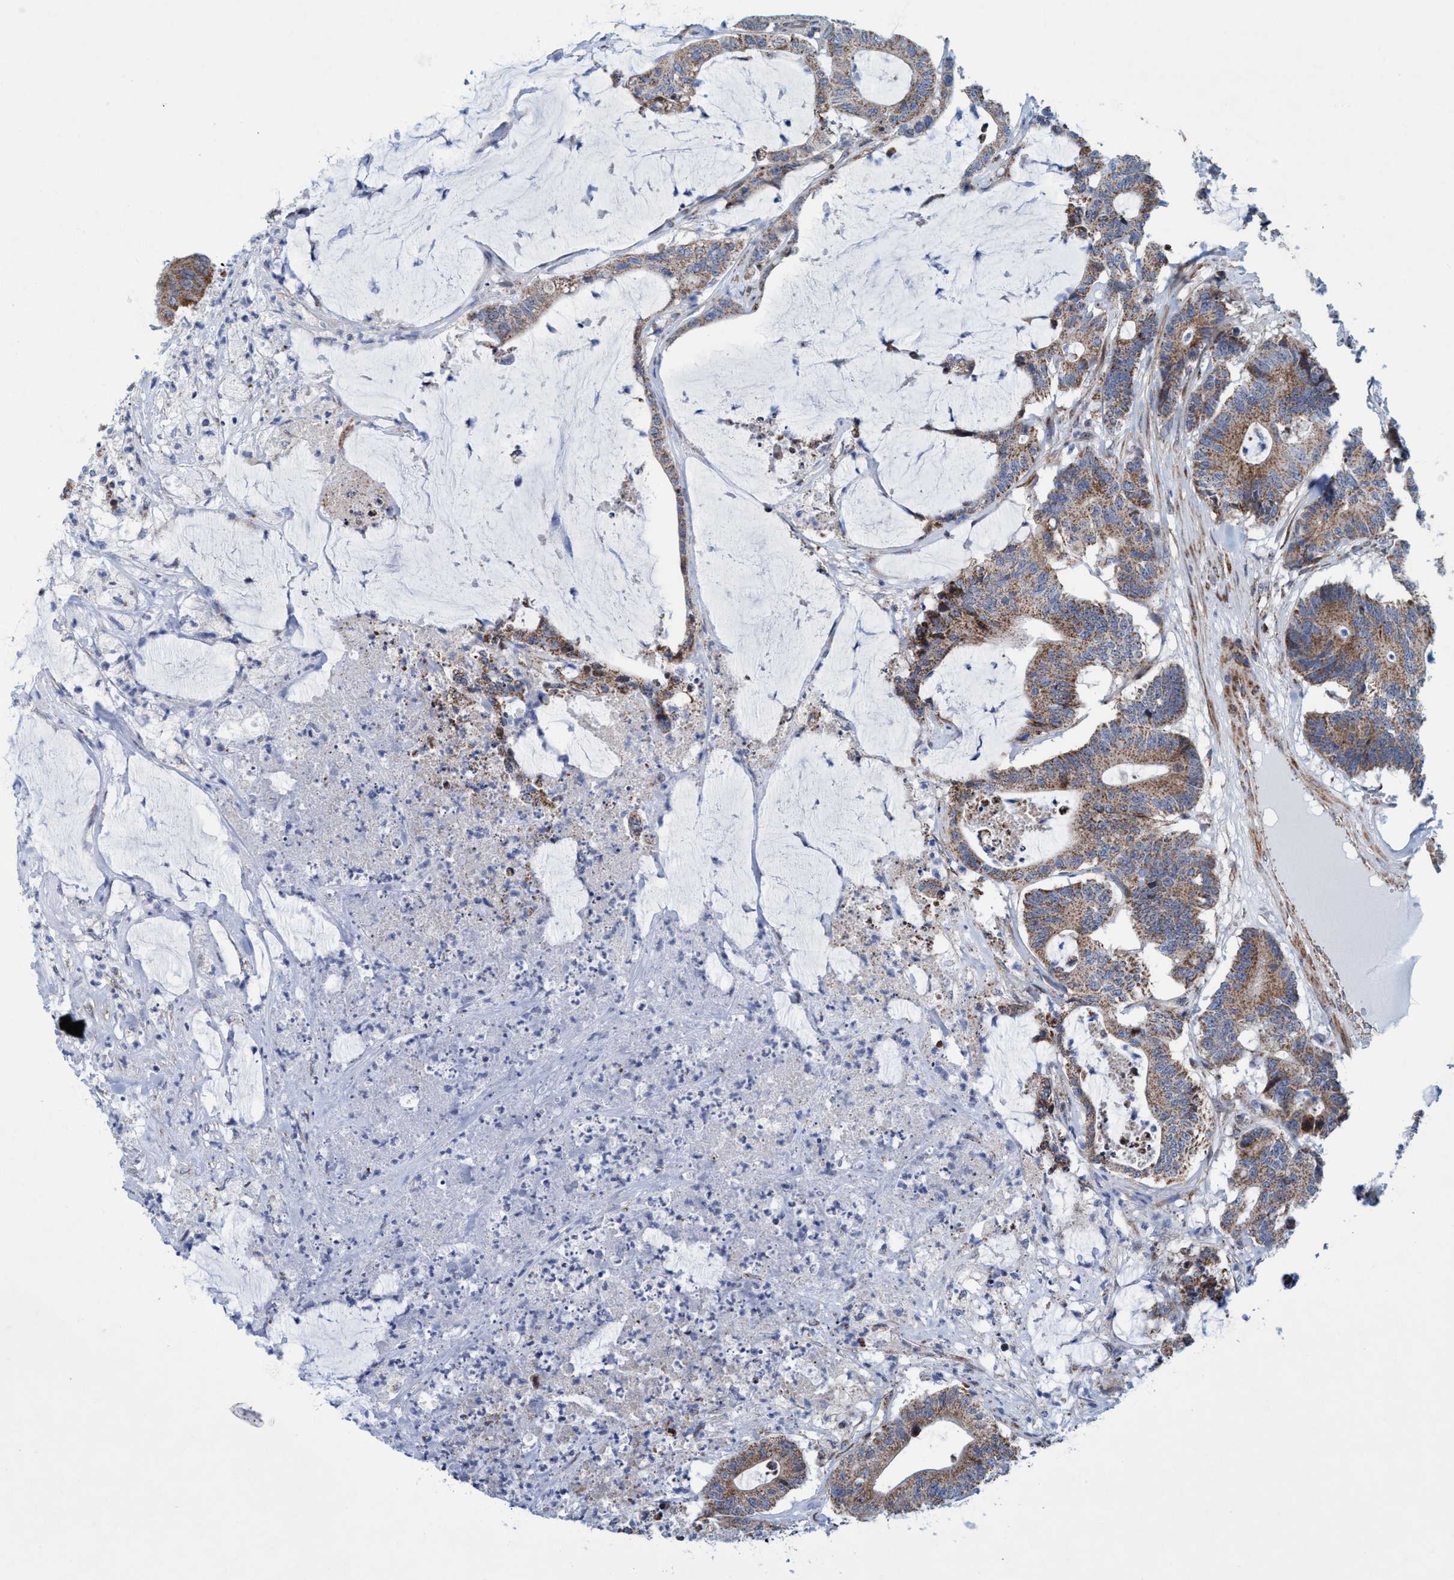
{"staining": {"intensity": "moderate", "quantity": ">75%", "location": "cytoplasmic/membranous"}, "tissue": "colorectal cancer", "cell_type": "Tumor cells", "image_type": "cancer", "snomed": [{"axis": "morphology", "description": "Adenocarcinoma, NOS"}, {"axis": "topography", "description": "Colon"}], "caption": "A brown stain labels moderate cytoplasmic/membranous staining of a protein in human colorectal cancer (adenocarcinoma) tumor cells. (DAB (3,3'-diaminobenzidine) IHC, brown staining for protein, blue staining for nuclei).", "gene": "POLR1F", "patient": {"sex": "female", "age": 84}}